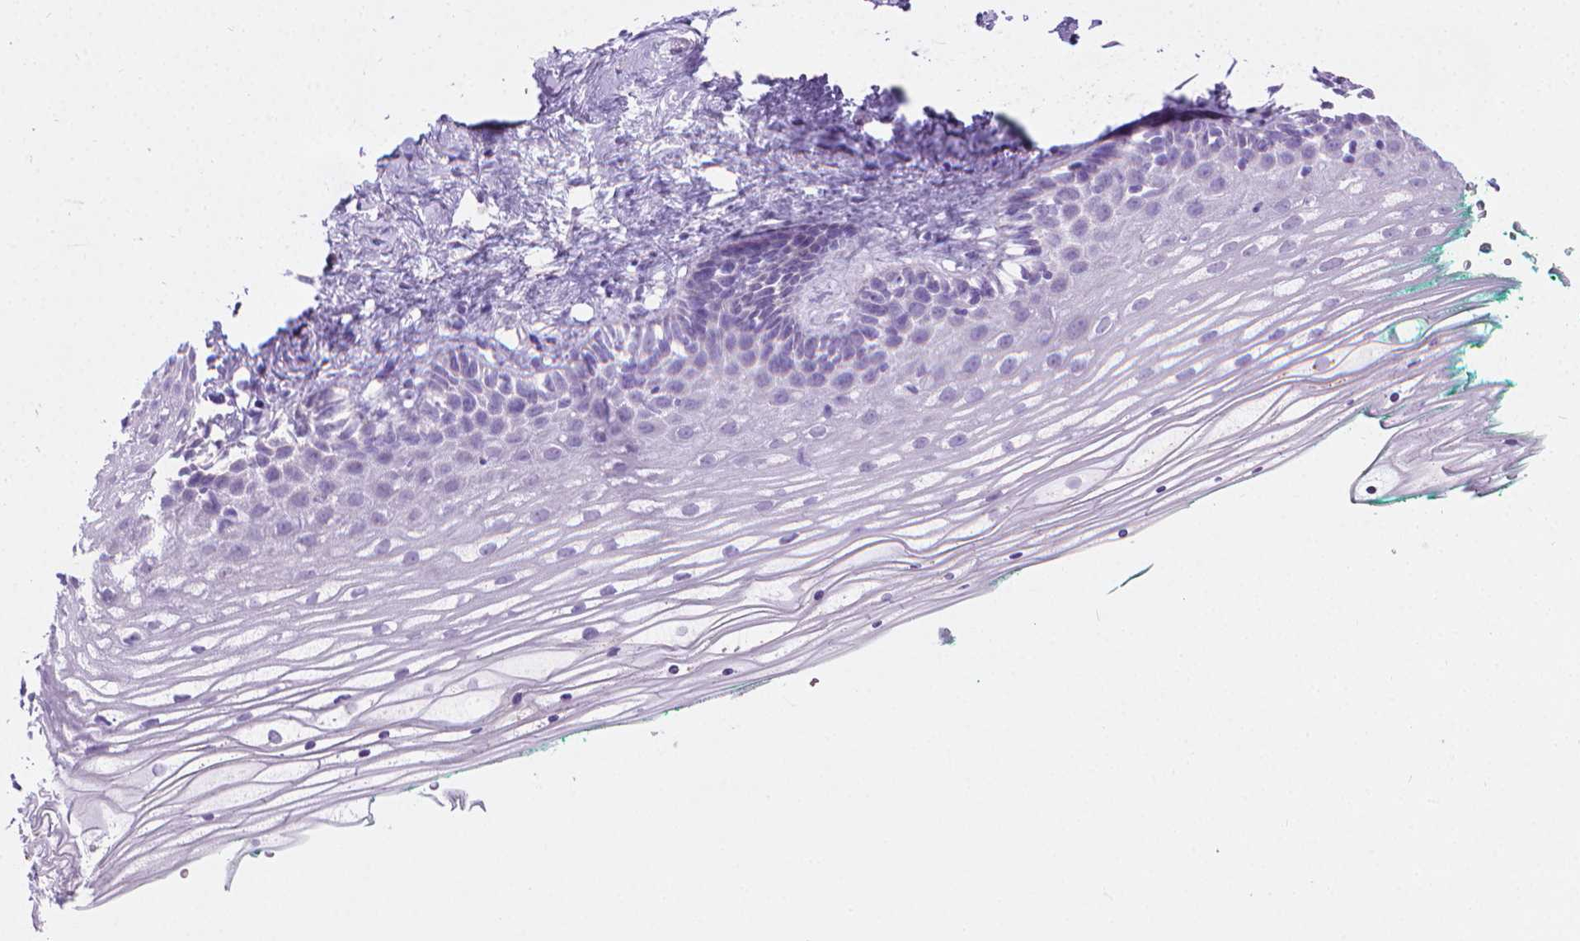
{"staining": {"intensity": "negative", "quantity": "none", "location": "none"}, "tissue": "vagina", "cell_type": "Squamous epithelial cells", "image_type": "normal", "snomed": [{"axis": "morphology", "description": "Normal tissue, NOS"}, {"axis": "topography", "description": "Vagina"}], "caption": "Histopathology image shows no significant protein expression in squamous epithelial cells of benign vagina.", "gene": "CFAP52", "patient": {"sex": "female", "age": 42}}